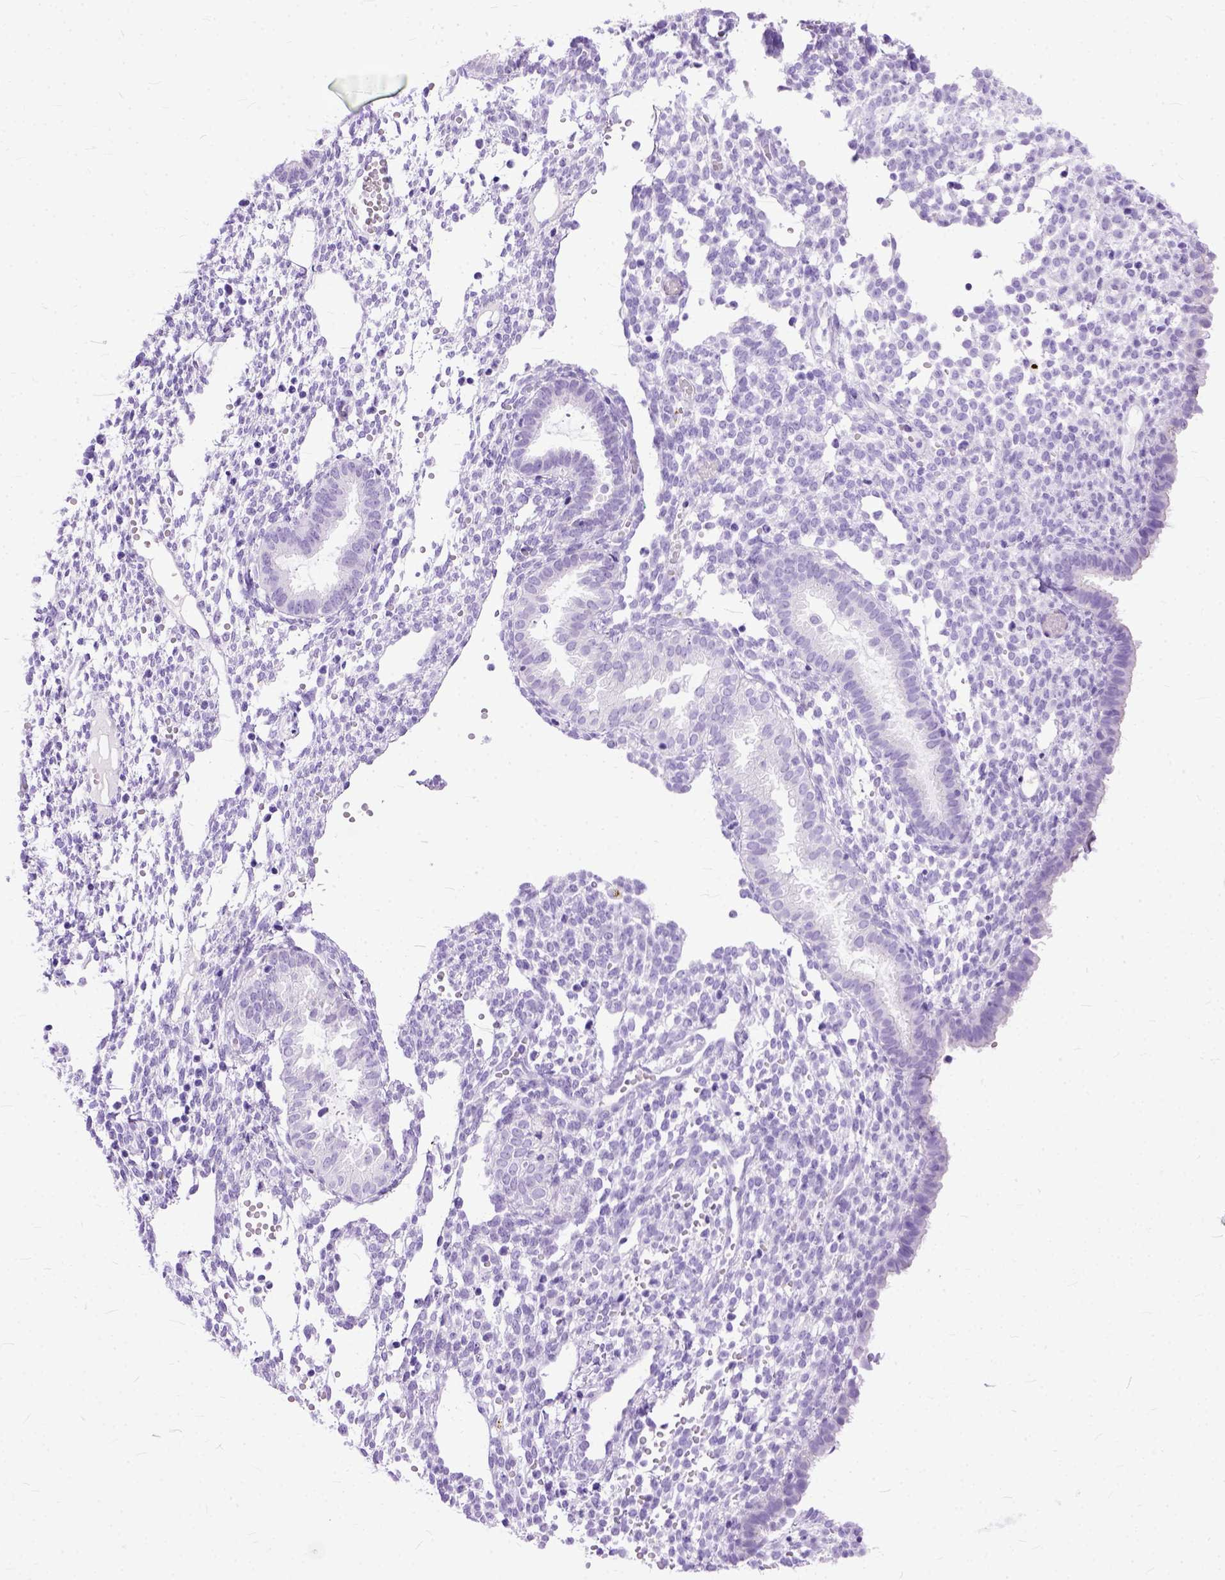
{"staining": {"intensity": "negative", "quantity": "none", "location": "none"}, "tissue": "endometrium", "cell_type": "Cells in endometrial stroma", "image_type": "normal", "snomed": [{"axis": "morphology", "description": "Normal tissue, NOS"}, {"axis": "topography", "description": "Endometrium"}], "caption": "Protein analysis of normal endometrium demonstrates no significant positivity in cells in endometrial stroma. The staining was performed using DAB (3,3'-diaminobenzidine) to visualize the protein expression in brown, while the nuclei were stained in blue with hematoxylin (Magnification: 20x).", "gene": "GNGT1", "patient": {"sex": "female", "age": 36}}